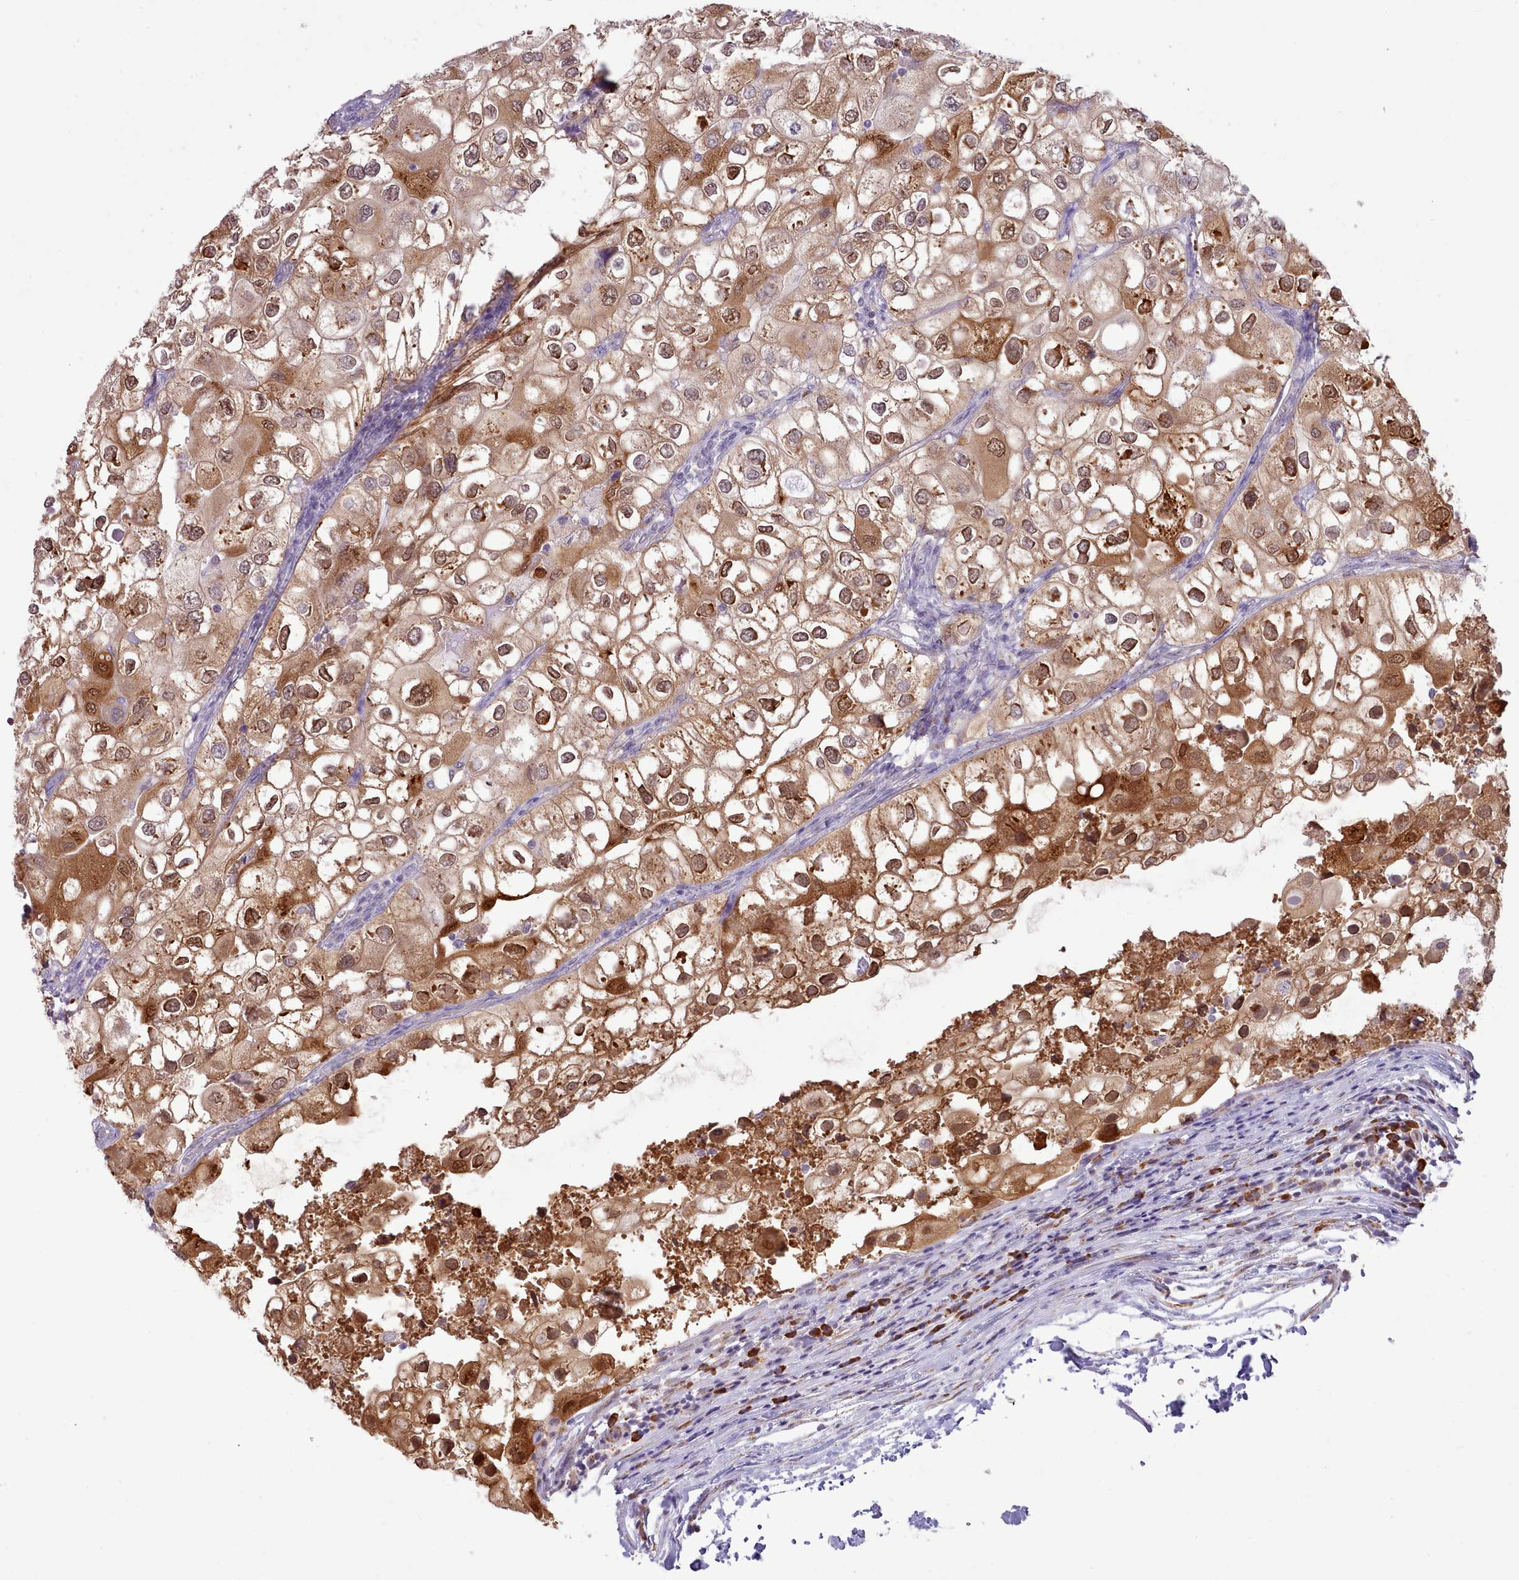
{"staining": {"intensity": "moderate", "quantity": ">75%", "location": "cytoplasmic/membranous,nuclear"}, "tissue": "urothelial cancer", "cell_type": "Tumor cells", "image_type": "cancer", "snomed": [{"axis": "morphology", "description": "Urothelial carcinoma, High grade"}, {"axis": "topography", "description": "Urinary bladder"}], "caption": "Immunohistochemistry (IHC) histopathology image of neoplastic tissue: urothelial carcinoma (high-grade) stained using immunohistochemistry (IHC) demonstrates medium levels of moderate protein expression localized specifically in the cytoplasmic/membranous and nuclear of tumor cells, appearing as a cytoplasmic/membranous and nuclear brown color.", "gene": "SEC61B", "patient": {"sex": "male", "age": 64}}